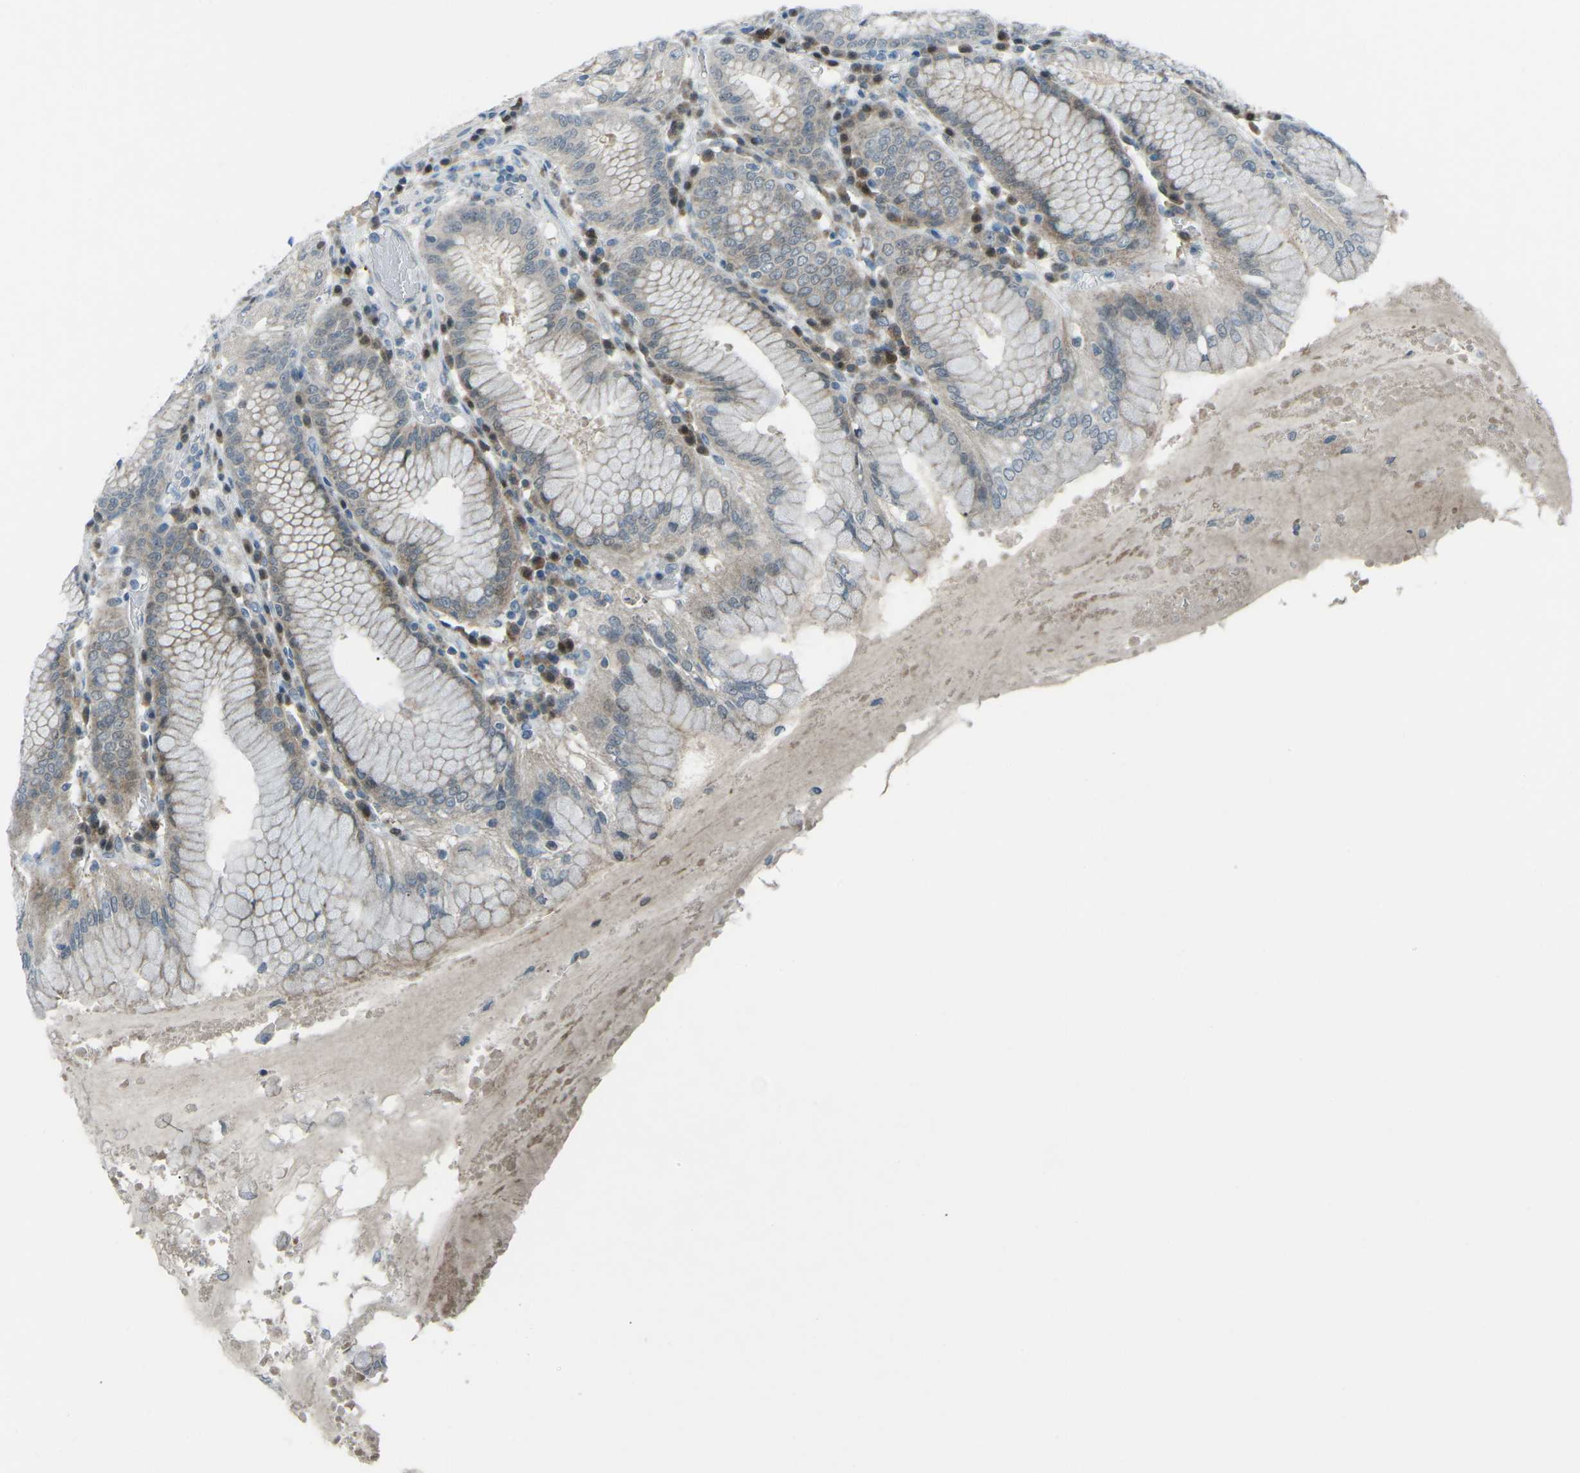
{"staining": {"intensity": "moderate", "quantity": "25%-75%", "location": "cytoplasmic/membranous,nuclear"}, "tissue": "stomach", "cell_type": "Glandular cells", "image_type": "normal", "snomed": [{"axis": "morphology", "description": "Normal tissue, NOS"}, {"axis": "topography", "description": "Stomach"}, {"axis": "topography", "description": "Stomach, lower"}], "caption": "The immunohistochemical stain labels moderate cytoplasmic/membranous,nuclear positivity in glandular cells of benign stomach. The protein of interest is stained brown, and the nuclei are stained in blue (DAB (3,3'-diaminobenzidine) IHC with brightfield microscopy, high magnification).", "gene": "PRKCA", "patient": {"sex": "female", "age": 56}}